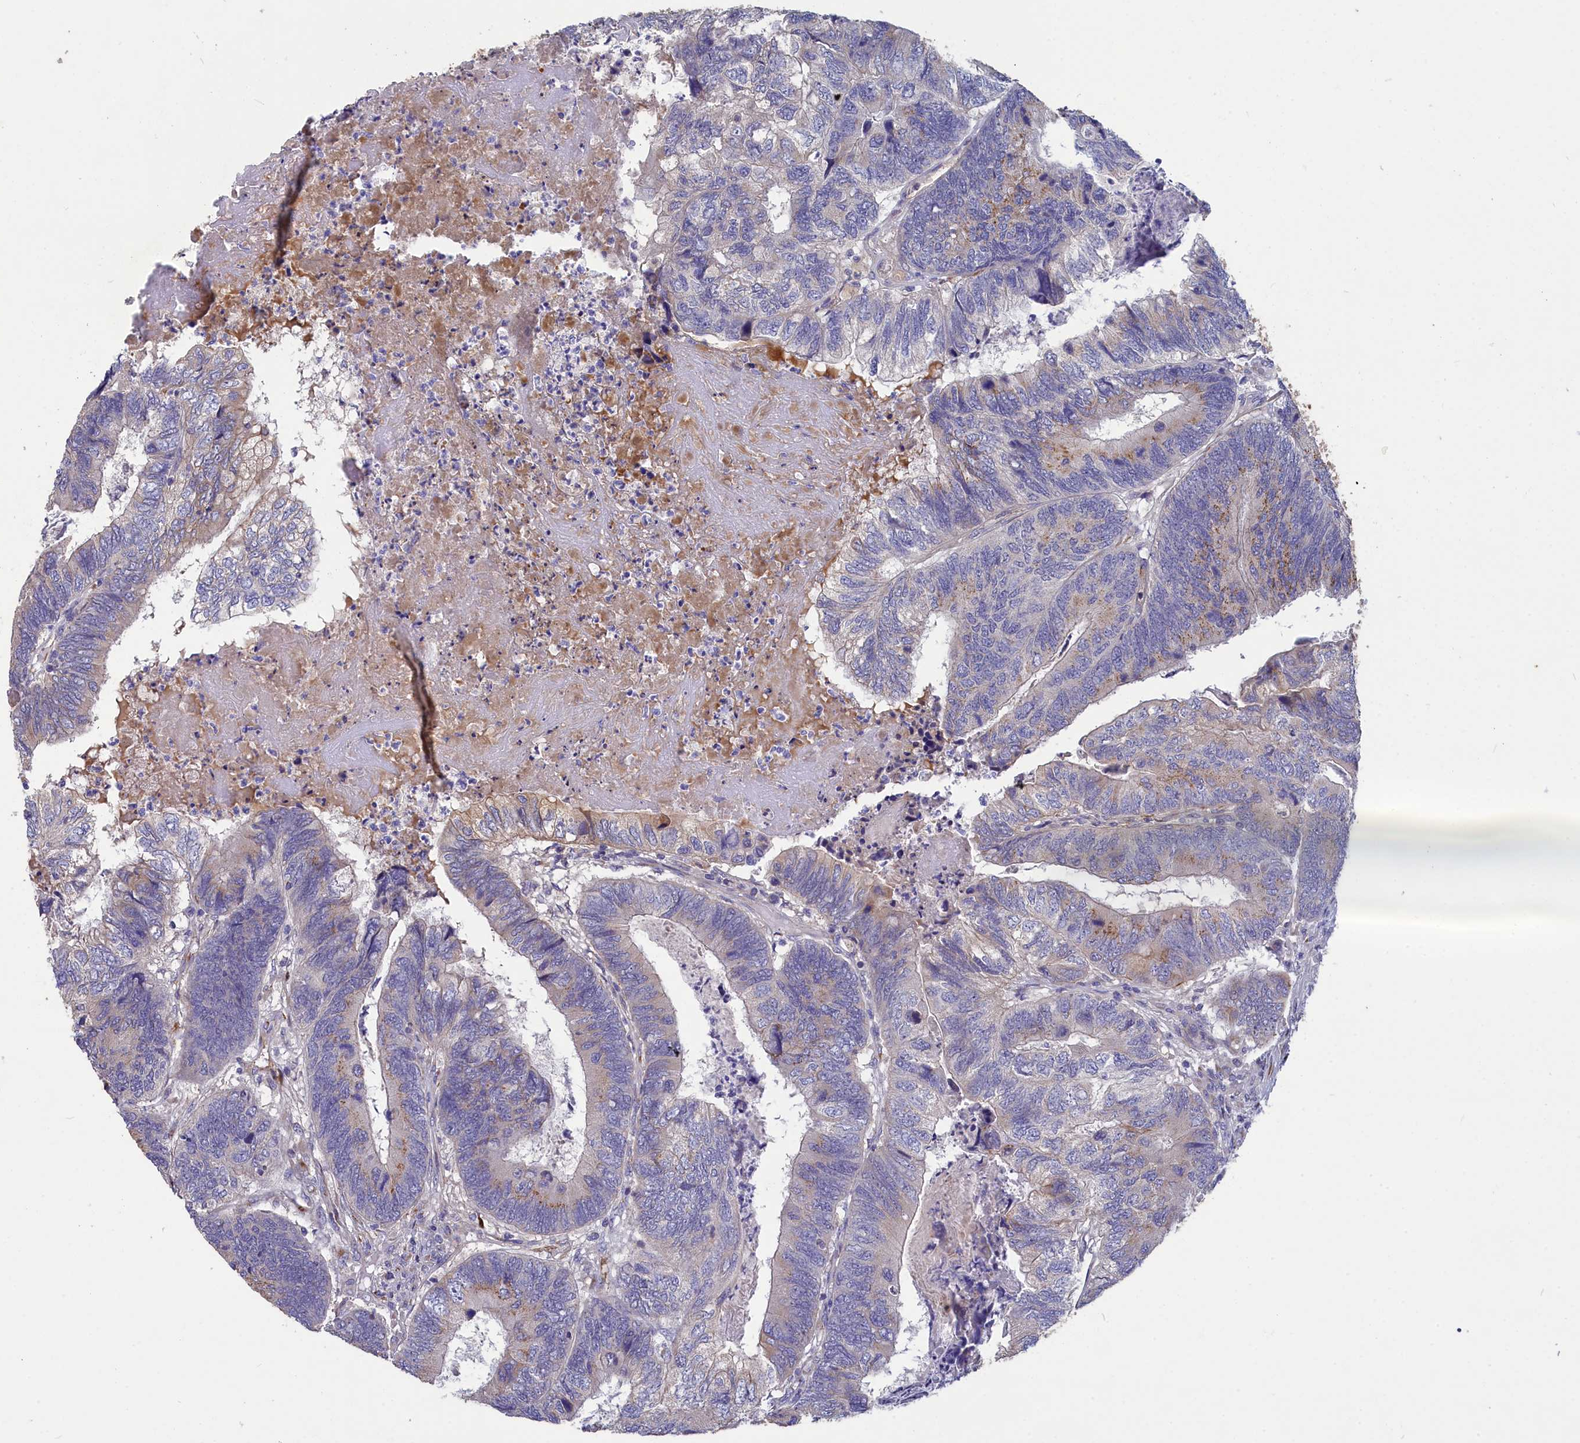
{"staining": {"intensity": "moderate", "quantity": "<25%", "location": "cytoplasmic/membranous"}, "tissue": "colorectal cancer", "cell_type": "Tumor cells", "image_type": "cancer", "snomed": [{"axis": "morphology", "description": "Adenocarcinoma, NOS"}, {"axis": "topography", "description": "Colon"}], "caption": "Immunohistochemical staining of adenocarcinoma (colorectal) reveals moderate cytoplasmic/membranous protein staining in about <25% of tumor cells. The staining was performed using DAB to visualize the protein expression in brown, while the nuclei were stained in blue with hematoxylin (Magnification: 20x).", "gene": "TUBGCP4", "patient": {"sex": "female", "age": 67}}